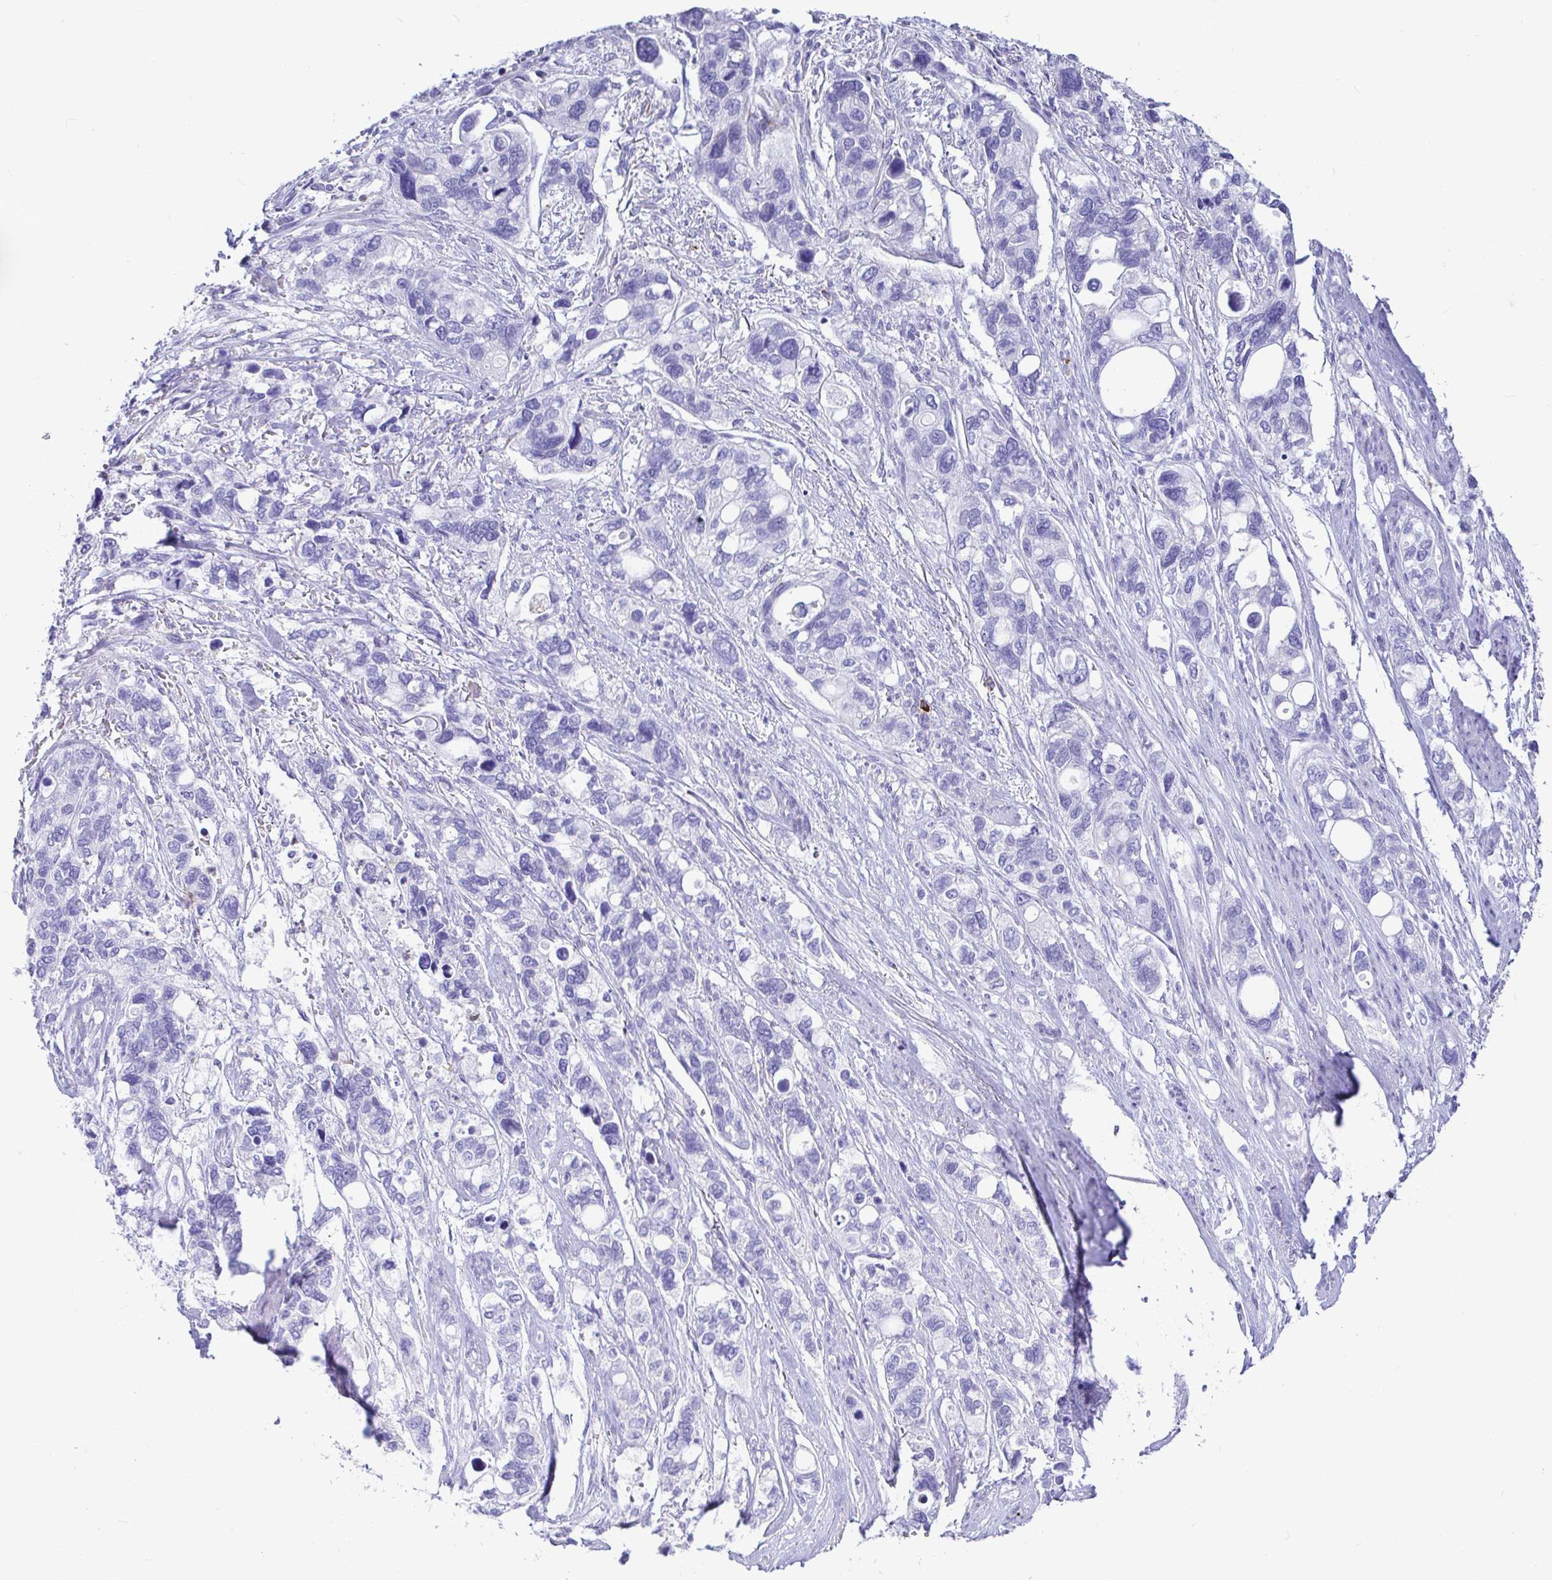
{"staining": {"intensity": "negative", "quantity": "none", "location": "none"}, "tissue": "stomach cancer", "cell_type": "Tumor cells", "image_type": "cancer", "snomed": [{"axis": "morphology", "description": "Adenocarcinoma, NOS"}, {"axis": "topography", "description": "Stomach, upper"}], "caption": "Immunohistochemistry (IHC) photomicrograph of human stomach cancer stained for a protein (brown), which displays no expression in tumor cells.", "gene": "CCDC62", "patient": {"sex": "female", "age": 81}}